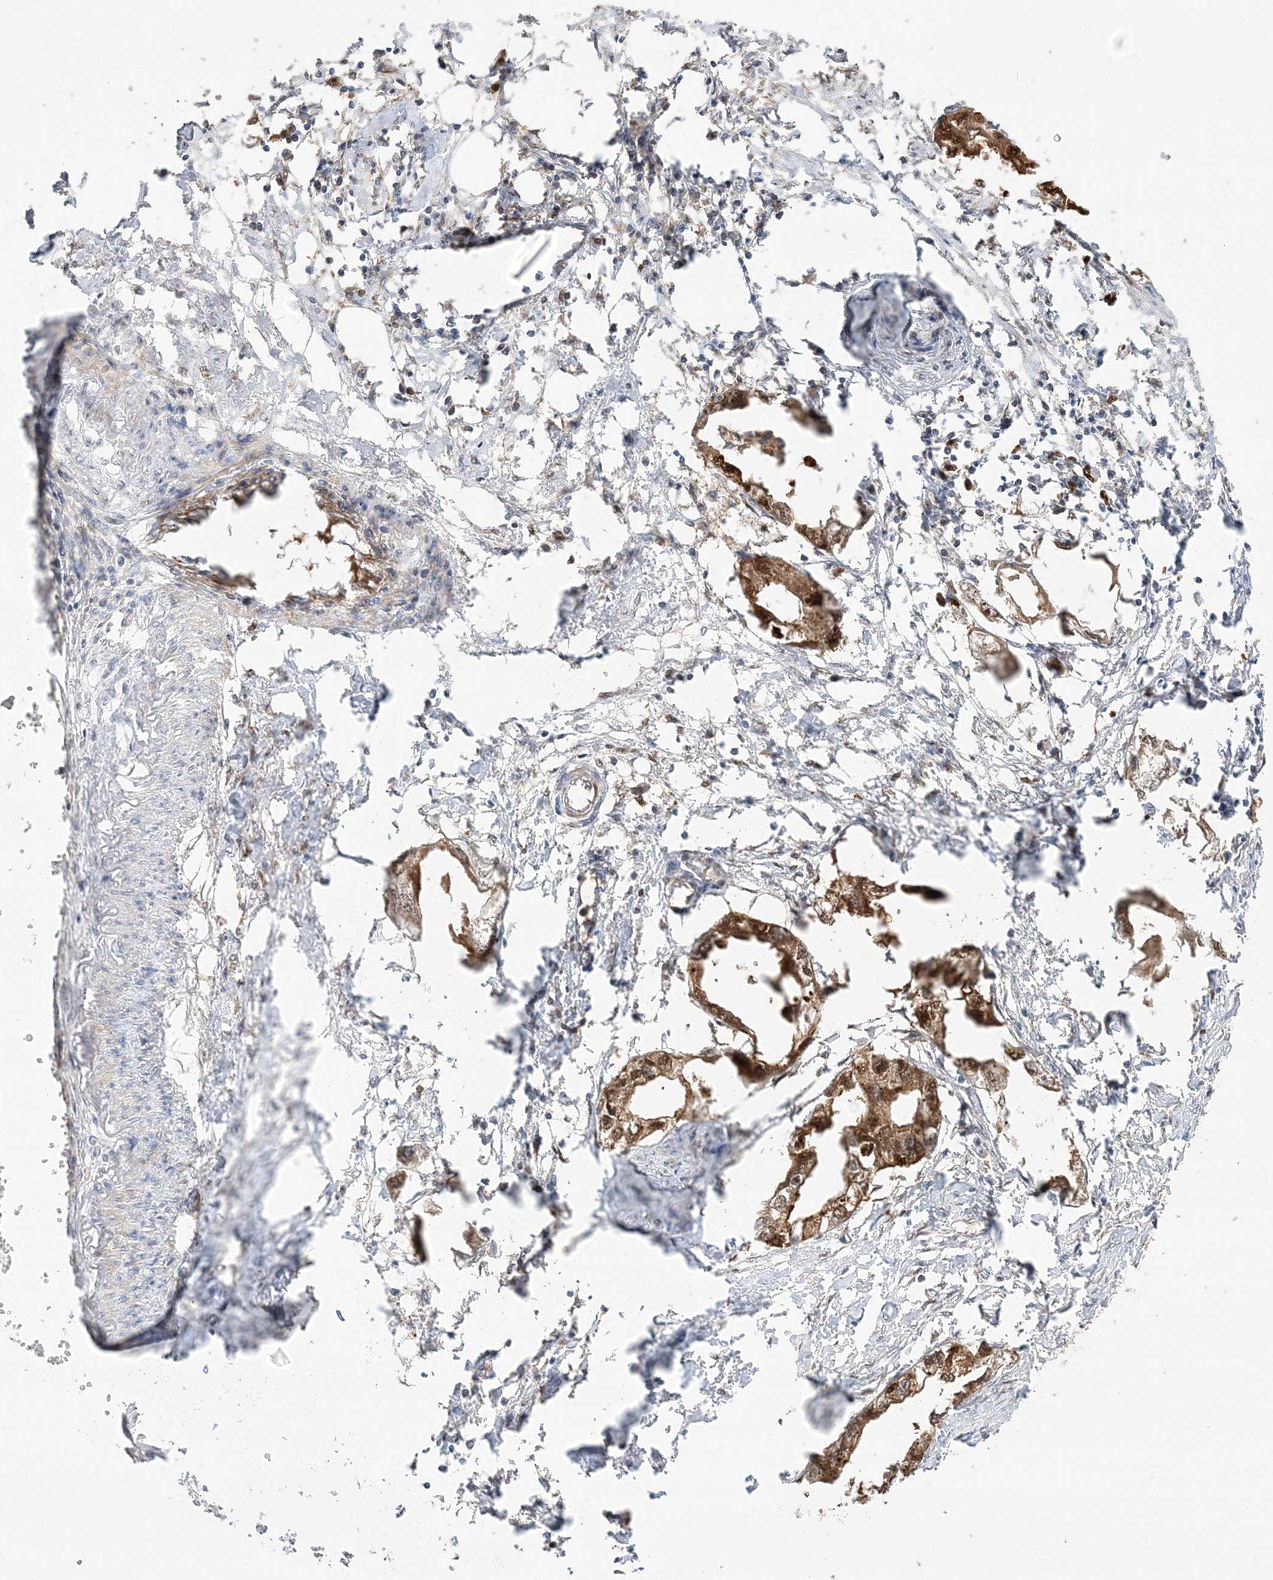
{"staining": {"intensity": "strong", "quantity": ">75%", "location": "cytoplasmic/membranous"}, "tissue": "endometrial cancer", "cell_type": "Tumor cells", "image_type": "cancer", "snomed": [{"axis": "morphology", "description": "Adenocarcinoma, NOS"}, {"axis": "morphology", "description": "Adenocarcinoma, metastatic, NOS"}, {"axis": "topography", "description": "Adipose tissue"}, {"axis": "topography", "description": "Endometrium"}], "caption": "High-power microscopy captured an immunohistochemistry (IHC) histopathology image of endometrial metastatic adenocarcinoma, revealing strong cytoplasmic/membranous staining in about >75% of tumor cells.", "gene": "NPM3", "patient": {"sex": "female", "age": 67}}